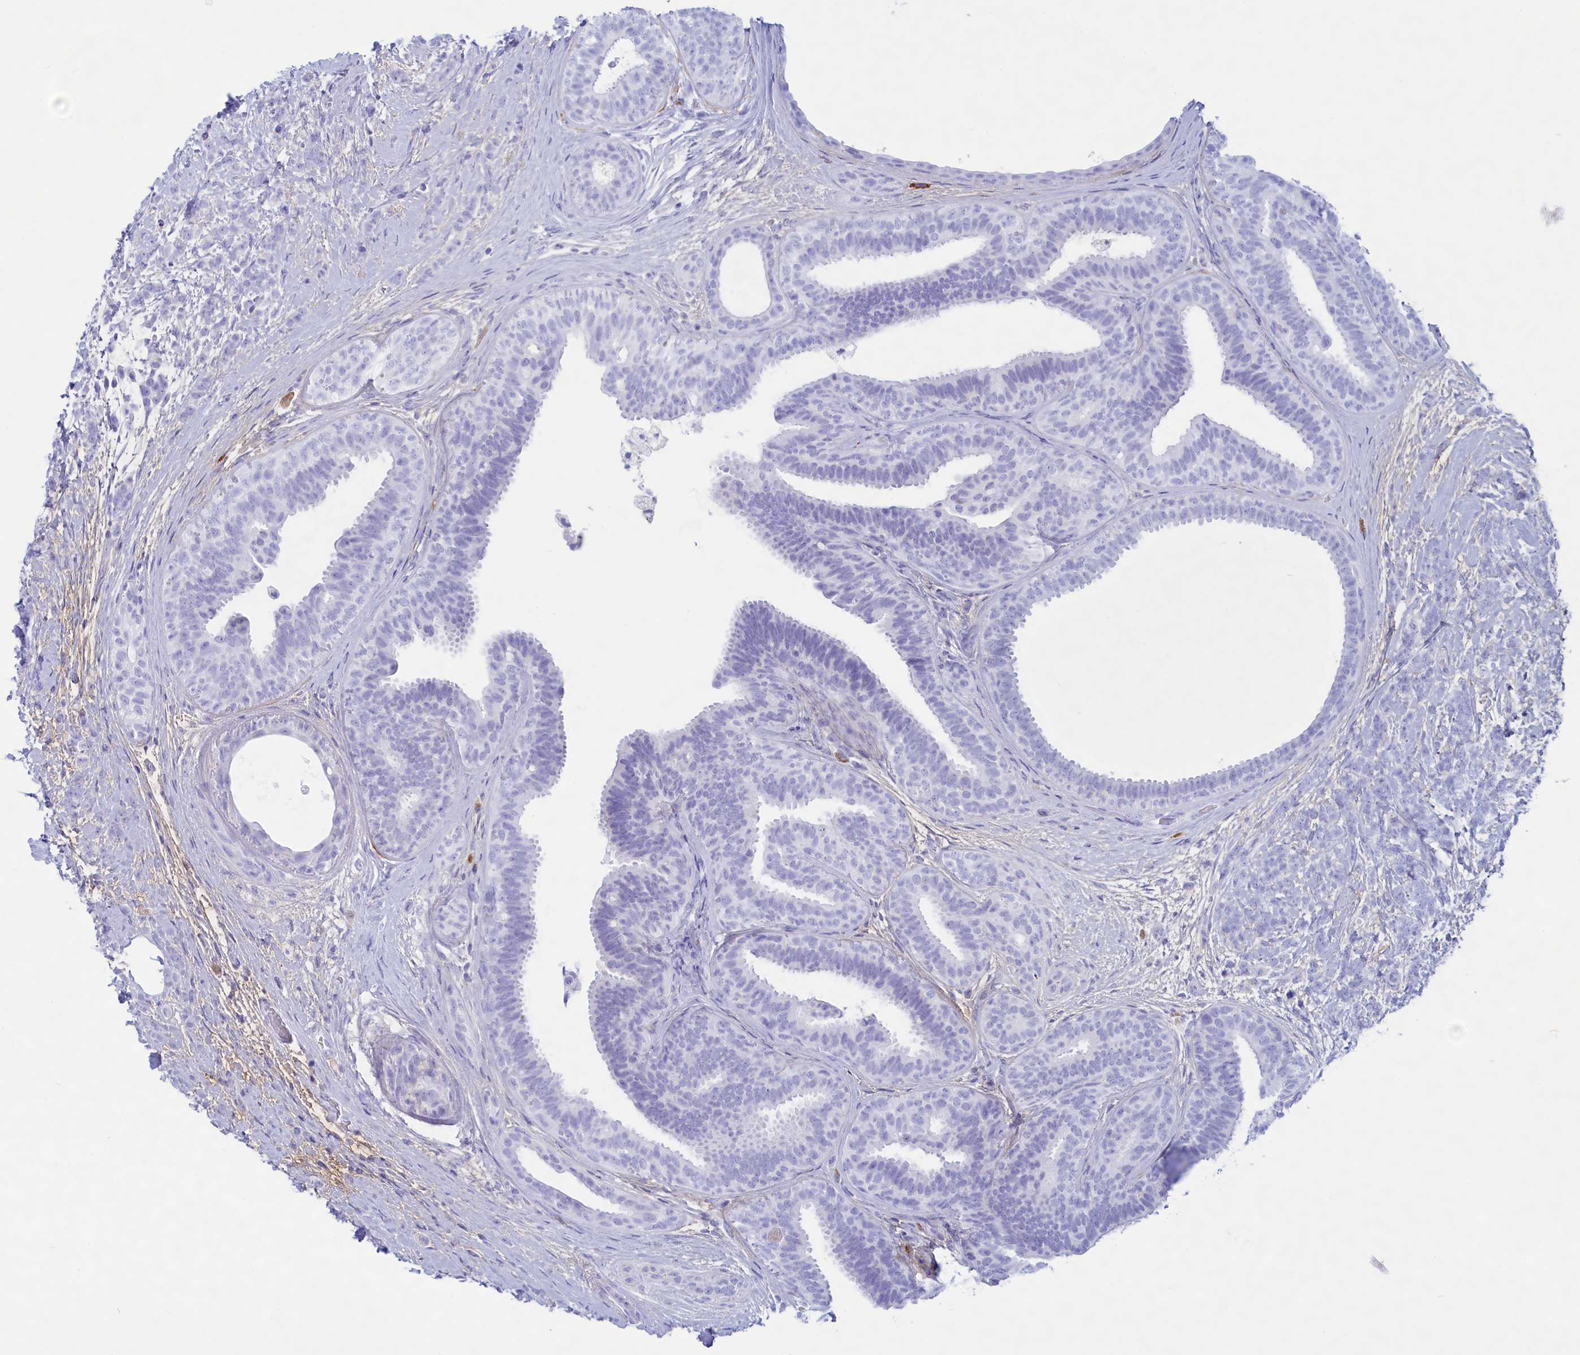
{"staining": {"intensity": "negative", "quantity": "none", "location": "none"}, "tissue": "breast cancer", "cell_type": "Tumor cells", "image_type": "cancer", "snomed": [{"axis": "morphology", "description": "Lobular carcinoma"}, {"axis": "topography", "description": "Breast"}], "caption": "IHC of lobular carcinoma (breast) demonstrates no staining in tumor cells.", "gene": "MPV17L2", "patient": {"sex": "female", "age": 58}}